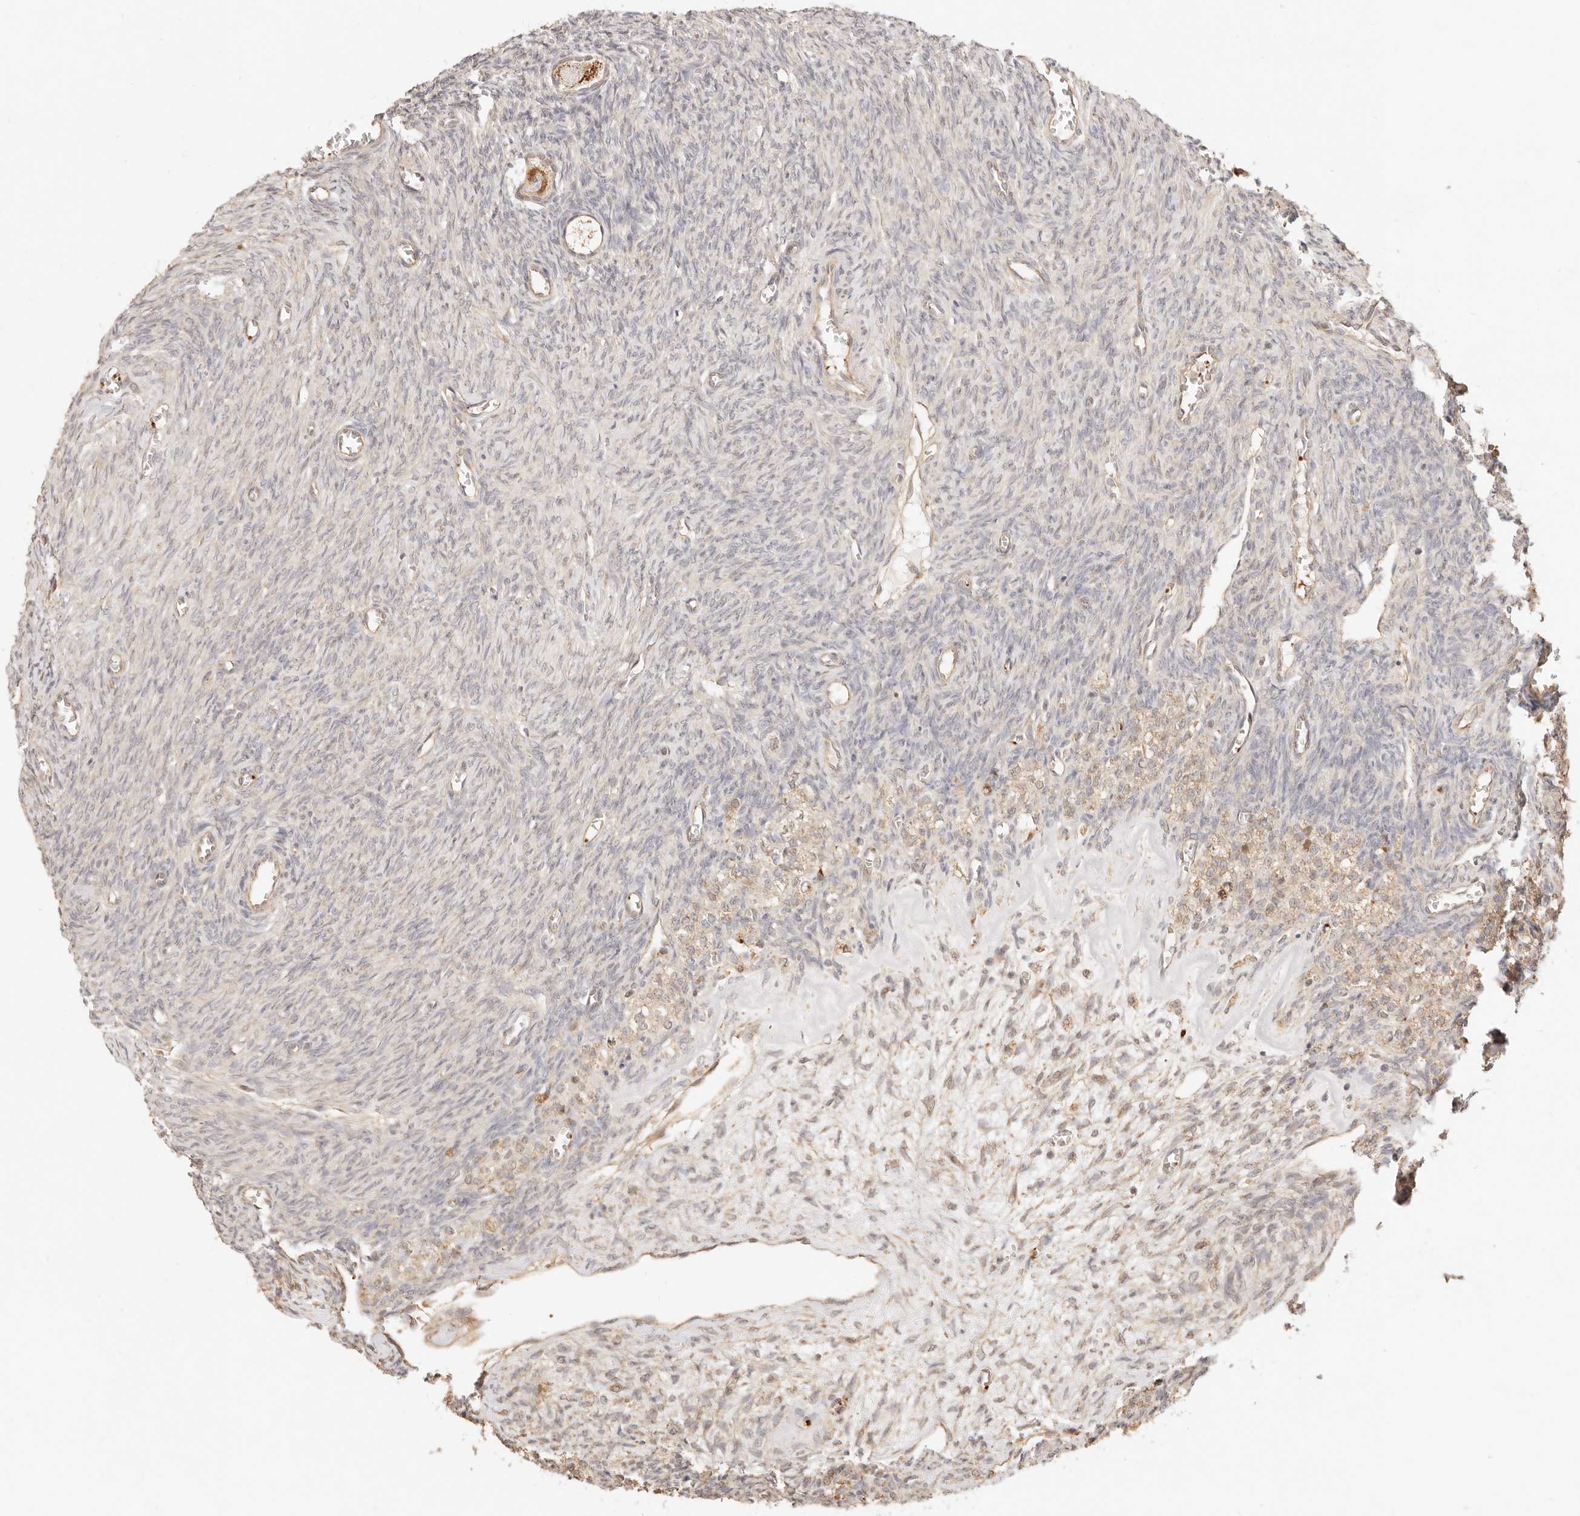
{"staining": {"intensity": "moderate", "quantity": ">75%", "location": "cytoplasmic/membranous"}, "tissue": "ovary", "cell_type": "Follicle cells", "image_type": "normal", "snomed": [{"axis": "morphology", "description": "Normal tissue, NOS"}, {"axis": "topography", "description": "Ovary"}], "caption": "Immunohistochemistry (DAB) staining of unremarkable human ovary displays moderate cytoplasmic/membranous protein expression in approximately >75% of follicle cells. (Brightfield microscopy of DAB IHC at high magnification).", "gene": "UBXN10", "patient": {"sex": "female", "age": 27}}